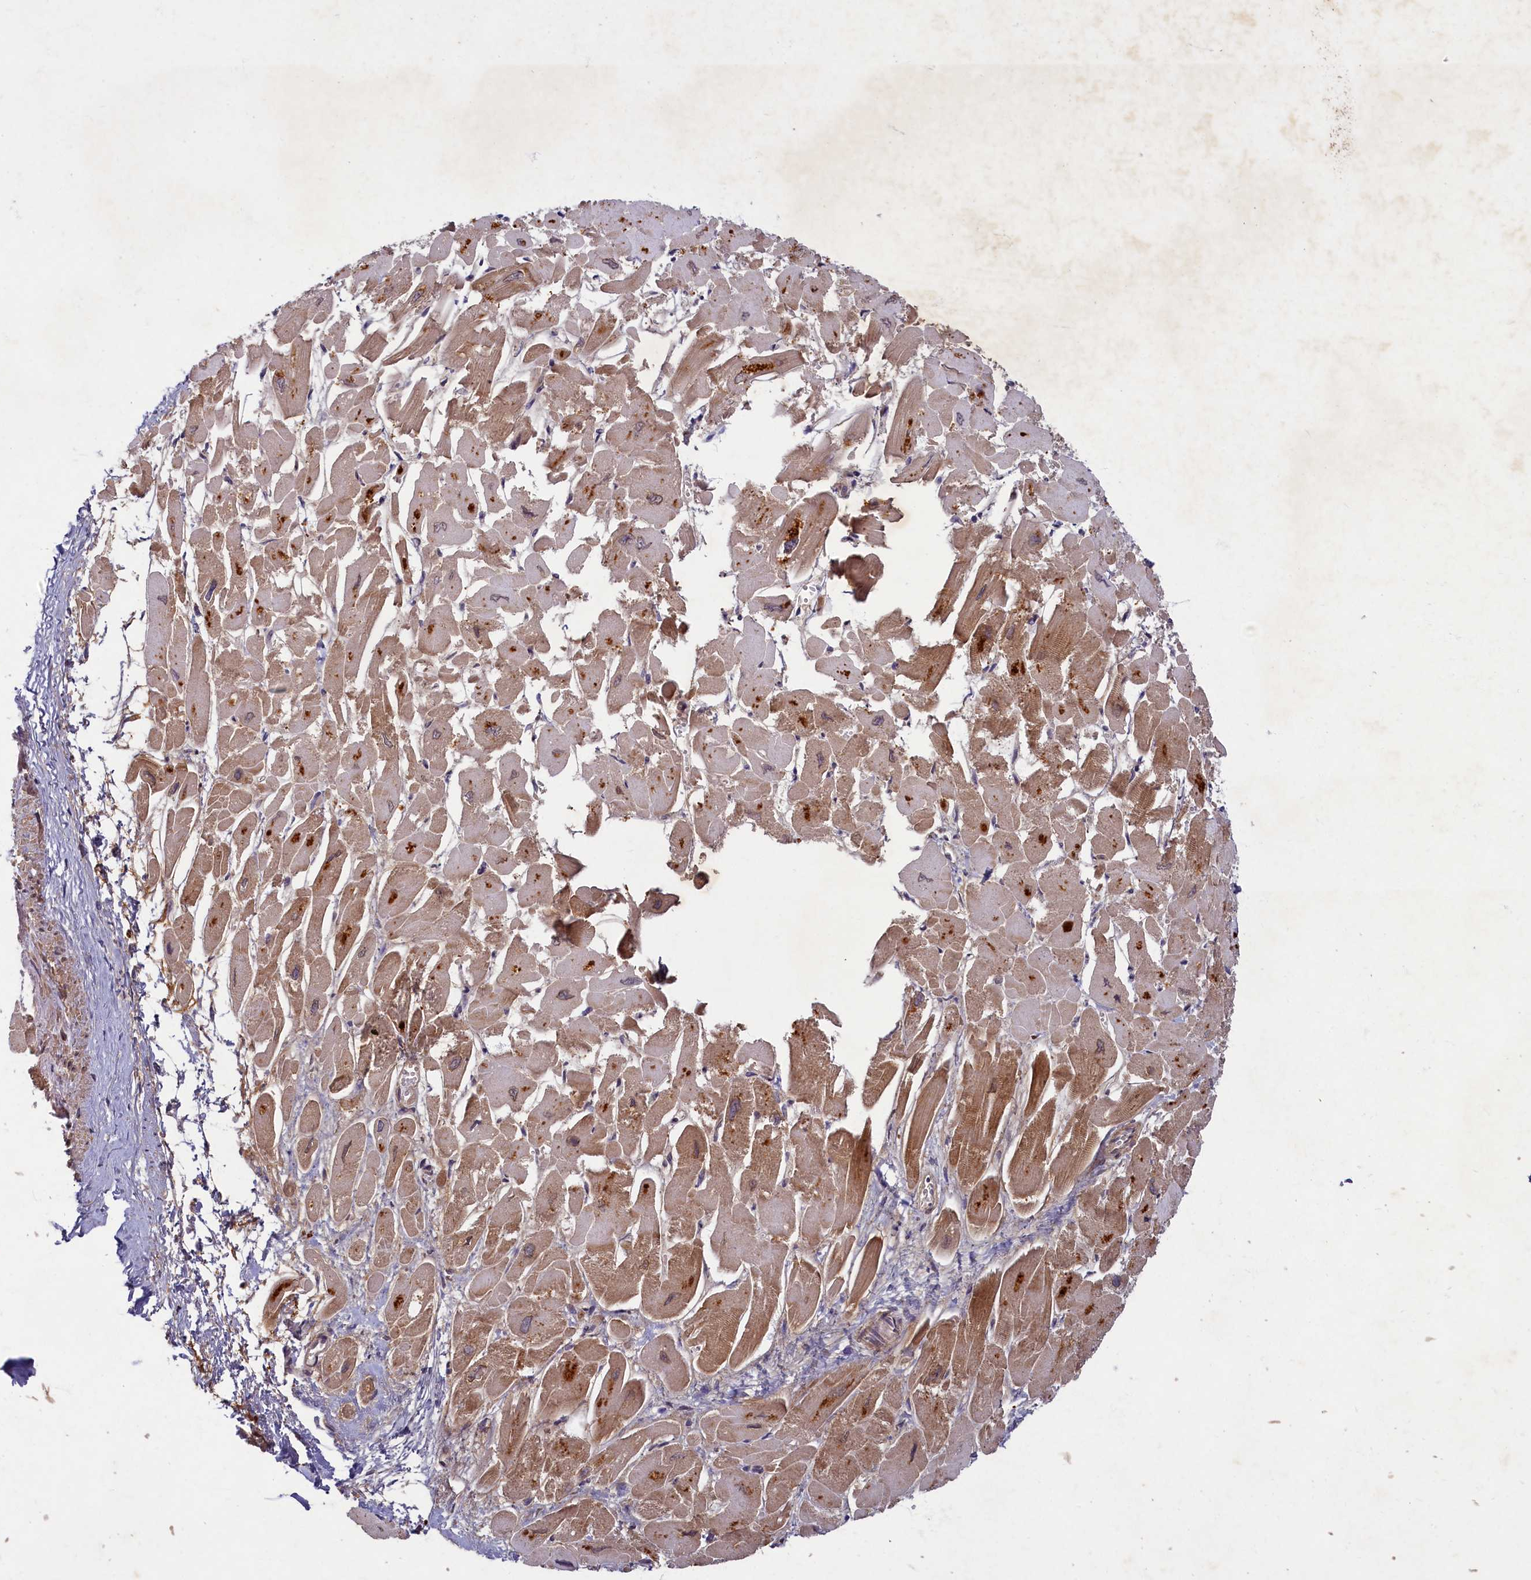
{"staining": {"intensity": "moderate", "quantity": ">75%", "location": "cytoplasmic/membranous"}, "tissue": "heart muscle", "cell_type": "Cardiomyocytes", "image_type": "normal", "snomed": [{"axis": "morphology", "description": "Normal tissue, NOS"}, {"axis": "topography", "description": "Heart"}], "caption": "Protein positivity by immunohistochemistry reveals moderate cytoplasmic/membranous staining in about >75% of cardiomyocytes in normal heart muscle. (DAB IHC, brown staining for protein, blue staining for nuclei).", "gene": "BICD1", "patient": {"sex": "male", "age": 54}}